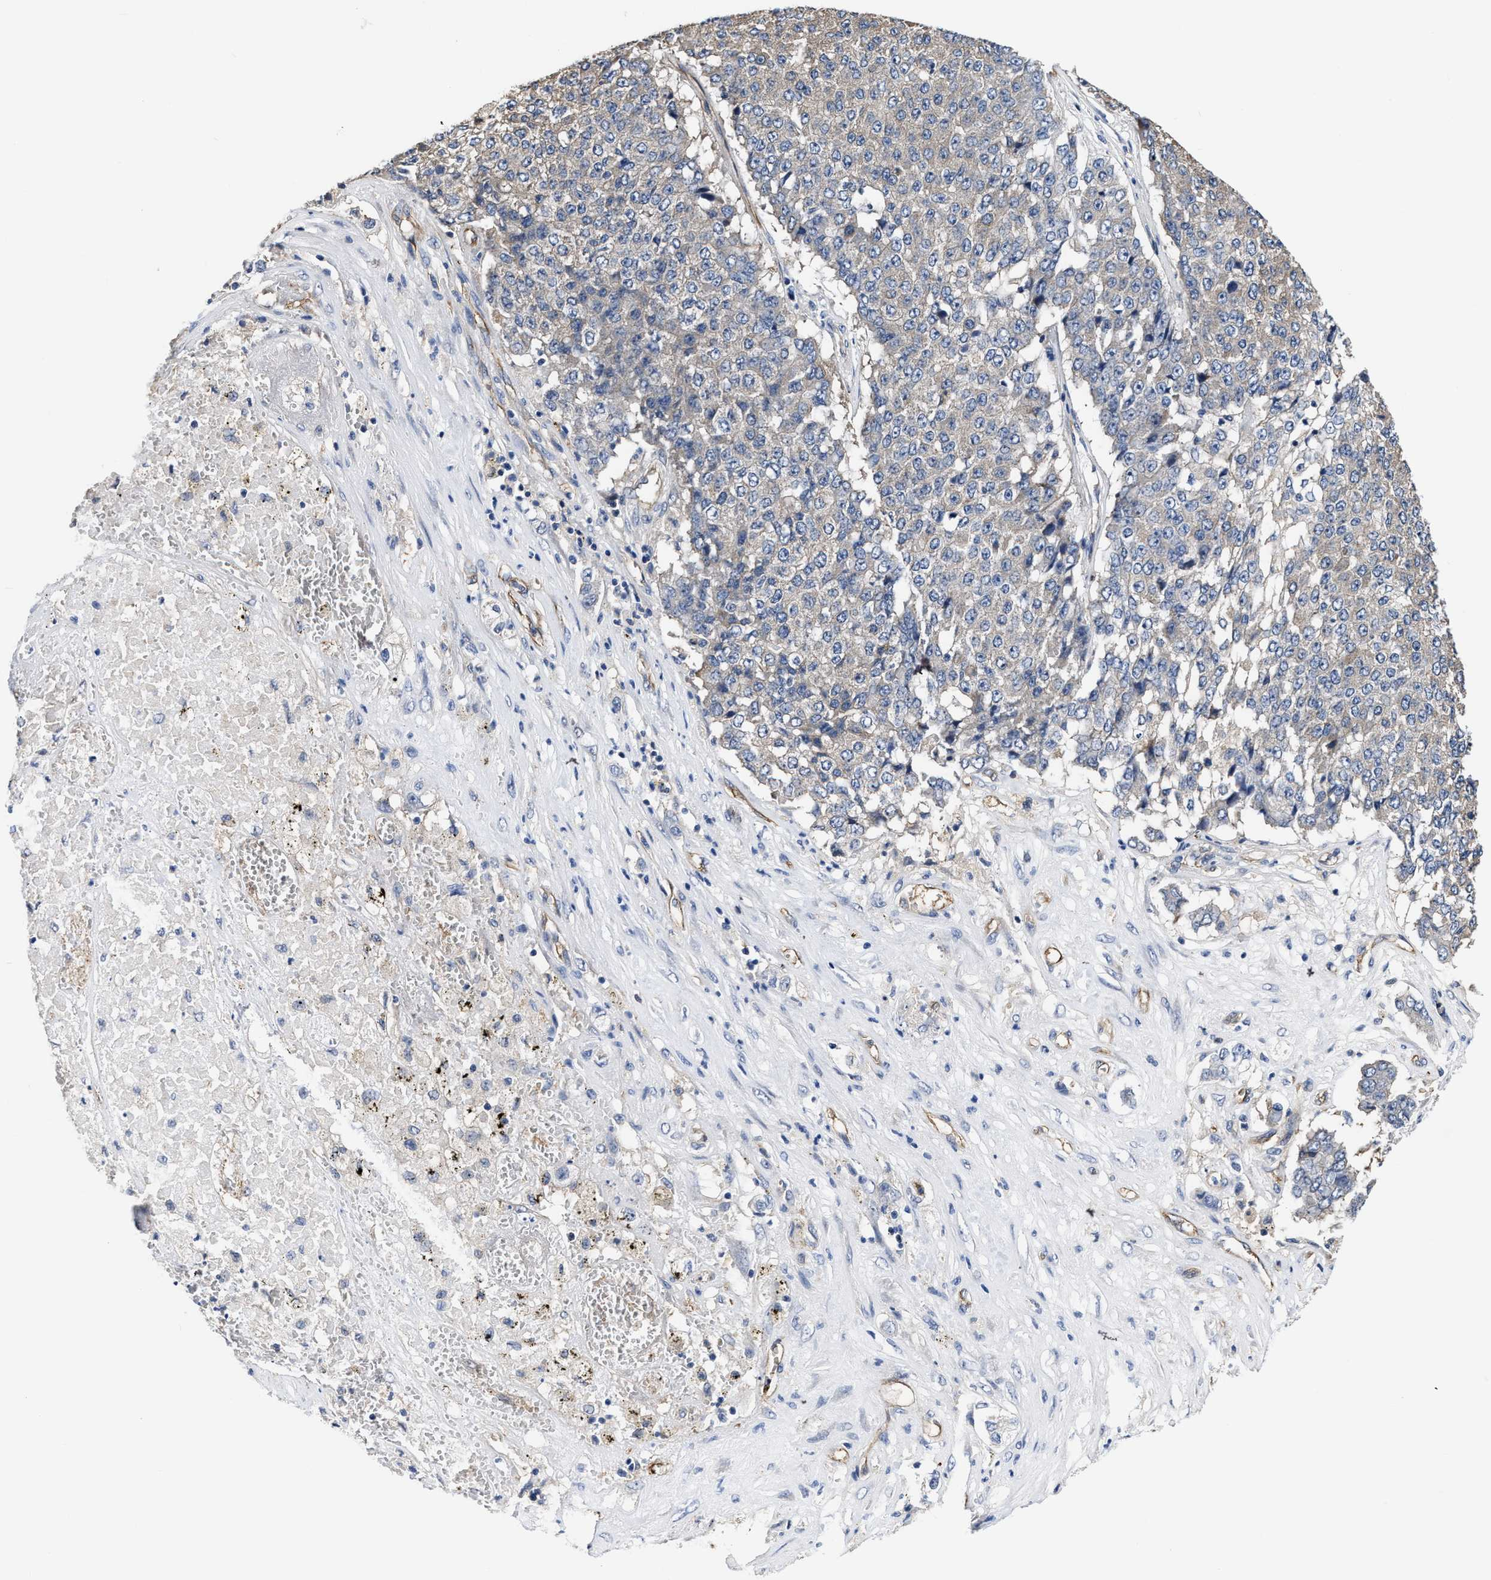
{"staining": {"intensity": "moderate", "quantity": "<25%", "location": "cytoplasmic/membranous"}, "tissue": "pancreatic cancer", "cell_type": "Tumor cells", "image_type": "cancer", "snomed": [{"axis": "morphology", "description": "Adenocarcinoma, NOS"}, {"axis": "topography", "description": "Pancreas"}], "caption": "Brown immunohistochemical staining in human pancreatic cancer (adenocarcinoma) shows moderate cytoplasmic/membranous expression in about <25% of tumor cells.", "gene": "C22orf42", "patient": {"sex": "male", "age": 50}}